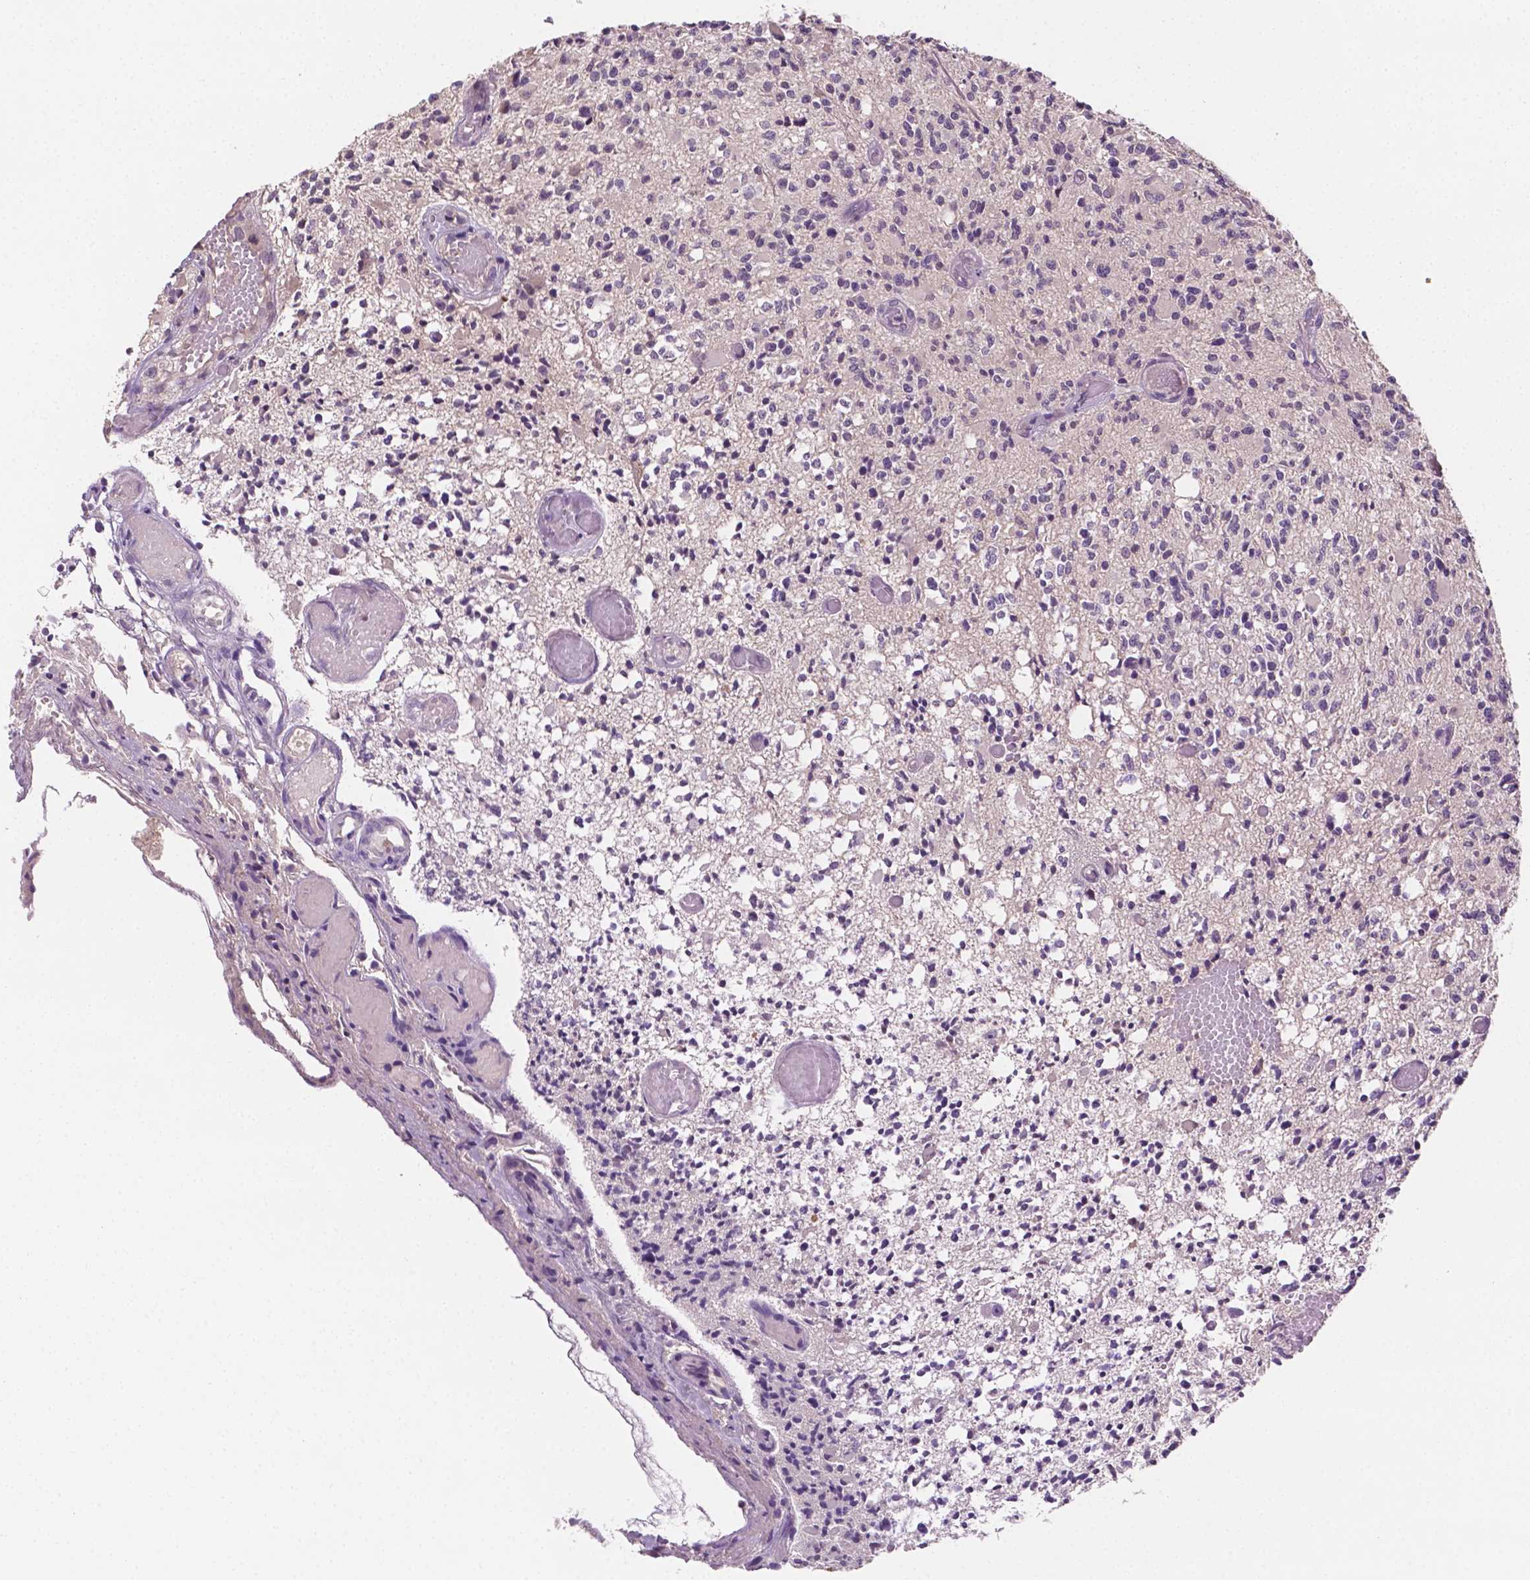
{"staining": {"intensity": "negative", "quantity": "none", "location": "none"}, "tissue": "glioma", "cell_type": "Tumor cells", "image_type": "cancer", "snomed": [{"axis": "morphology", "description": "Glioma, malignant, High grade"}, {"axis": "topography", "description": "Brain"}], "caption": "Tumor cells show no significant positivity in malignant glioma (high-grade).", "gene": "MROH6", "patient": {"sex": "female", "age": 63}}